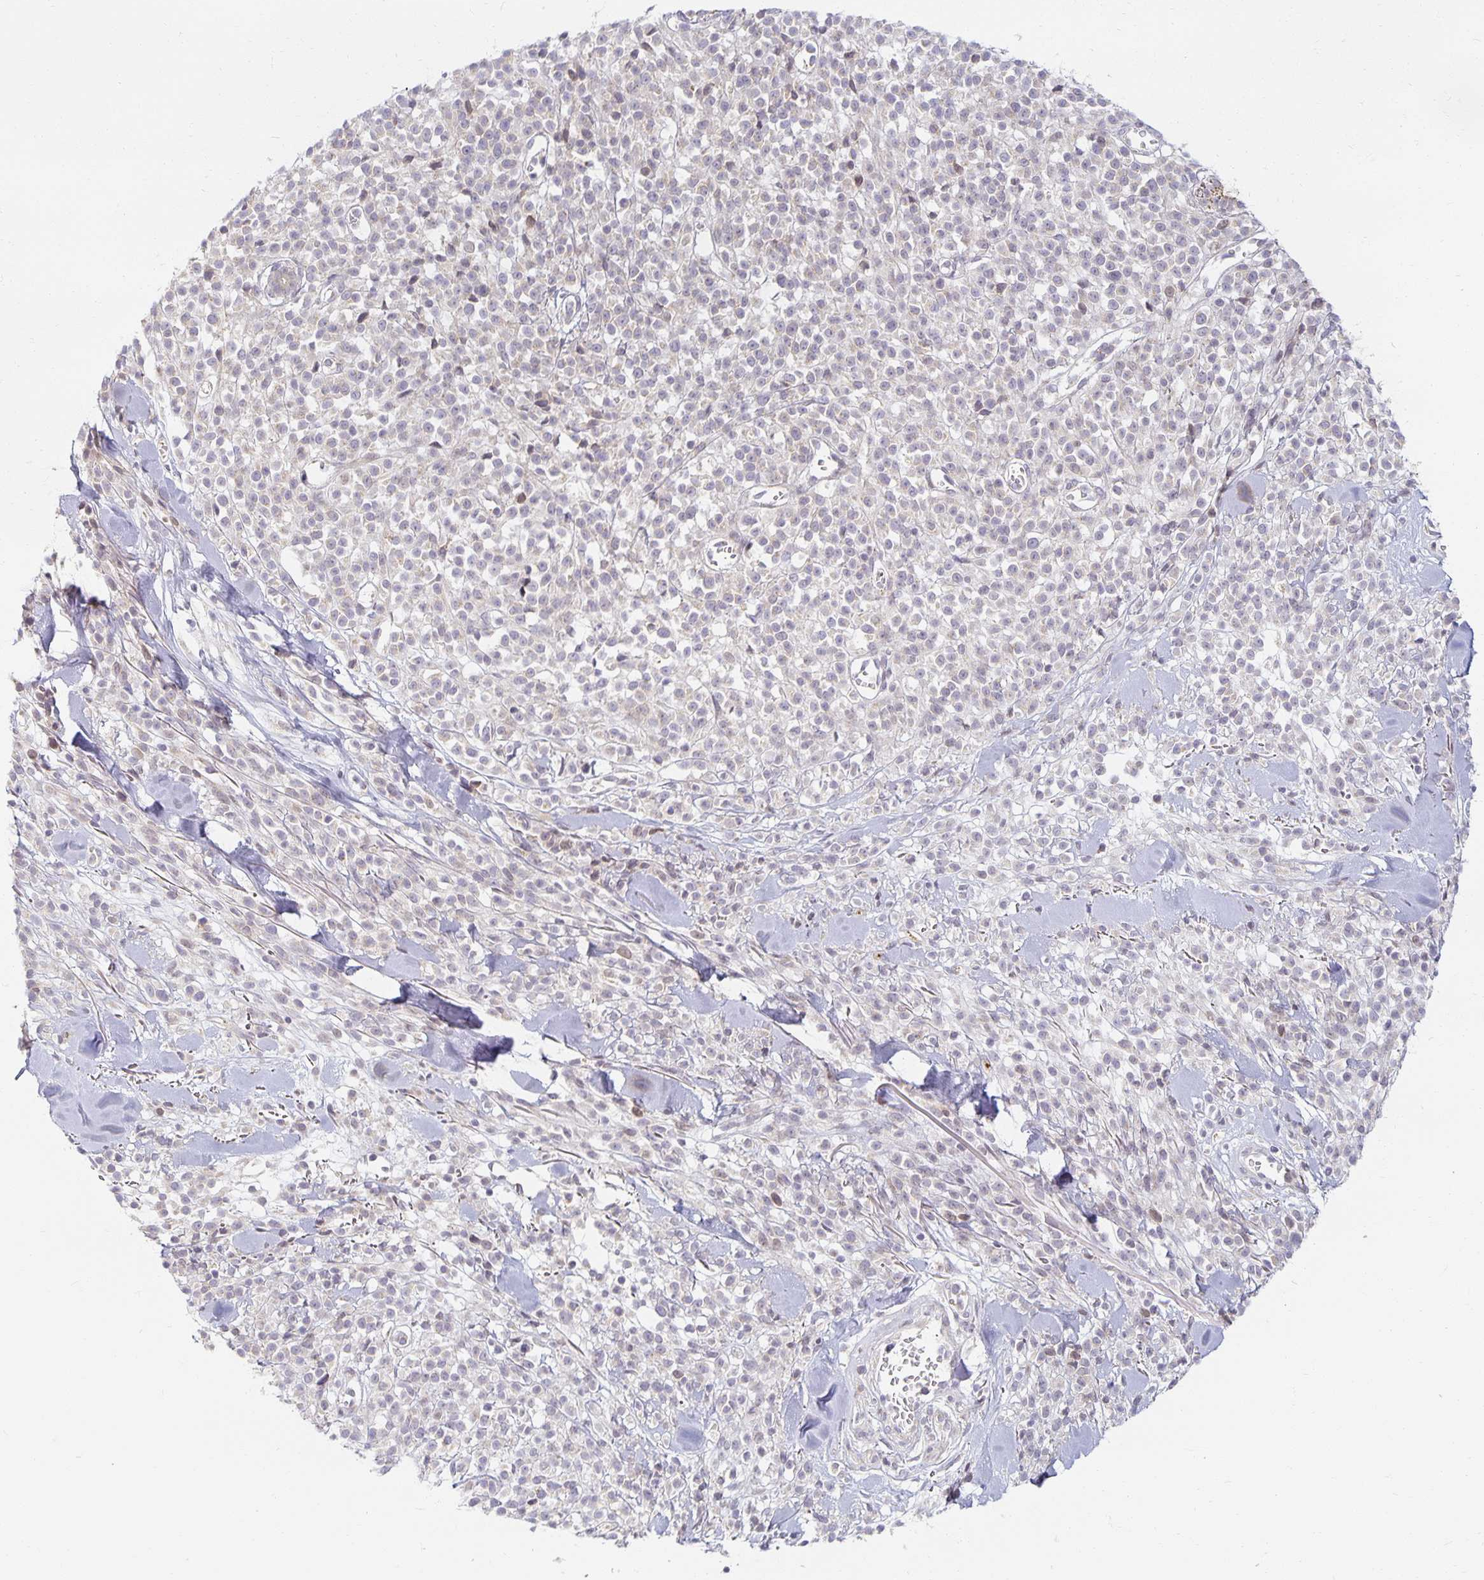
{"staining": {"intensity": "negative", "quantity": "none", "location": "none"}, "tissue": "melanoma", "cell_type": "Tumor cells", "image_type": "cancer", "snomed": [{"axis": "morphology", "description": "Malignant melanoma, NOS"}, {"axis": "topography", "description": "Skin"}, {"axis": "topography", "description": "Skin of trunk"}], "caption": "Tumor cells show no significant protein expression in malignant melanoma.", "gene": "EHF", "patient": {"sex": "male", "age": 74}}